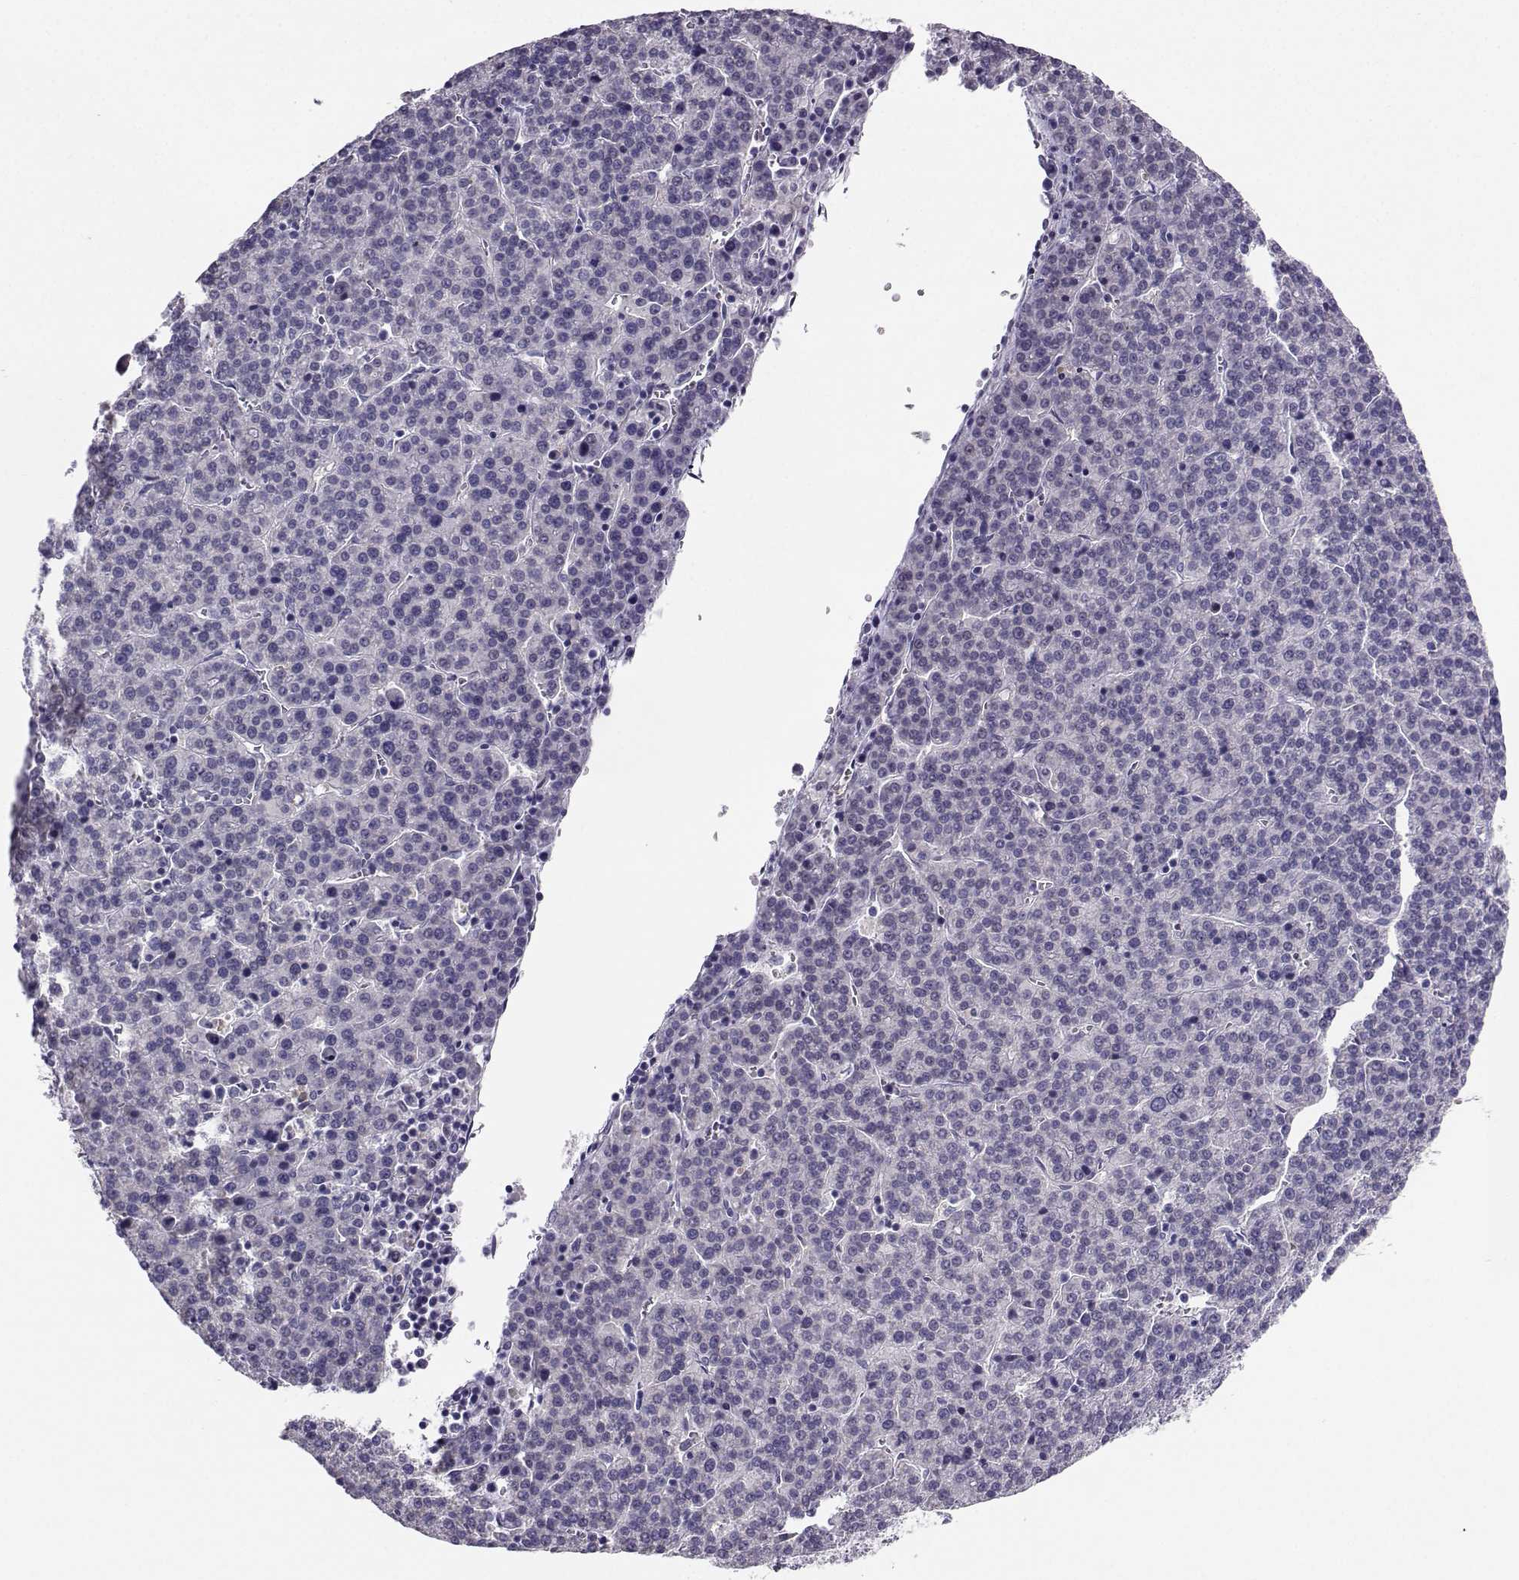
{"staining": {"intensity": "negative", "quantity": "none", "location": "none"}, "tissue": "liver cancer", "cell_type": "Tumor cells", "image_type": "cancer", "snomed": [{"axis": "morphology", "description": "Carcinoma, Hepatocellular, NOS"}, {"axis": "topography", "description": "Liver"}], "caption": "Hepatocellular carcinoma (liver) was stained to show a protein in brown. There is no significant positivity in tumor cells.", "gene": "PGK1", "patient": {"sex": "female", "age": 58}}